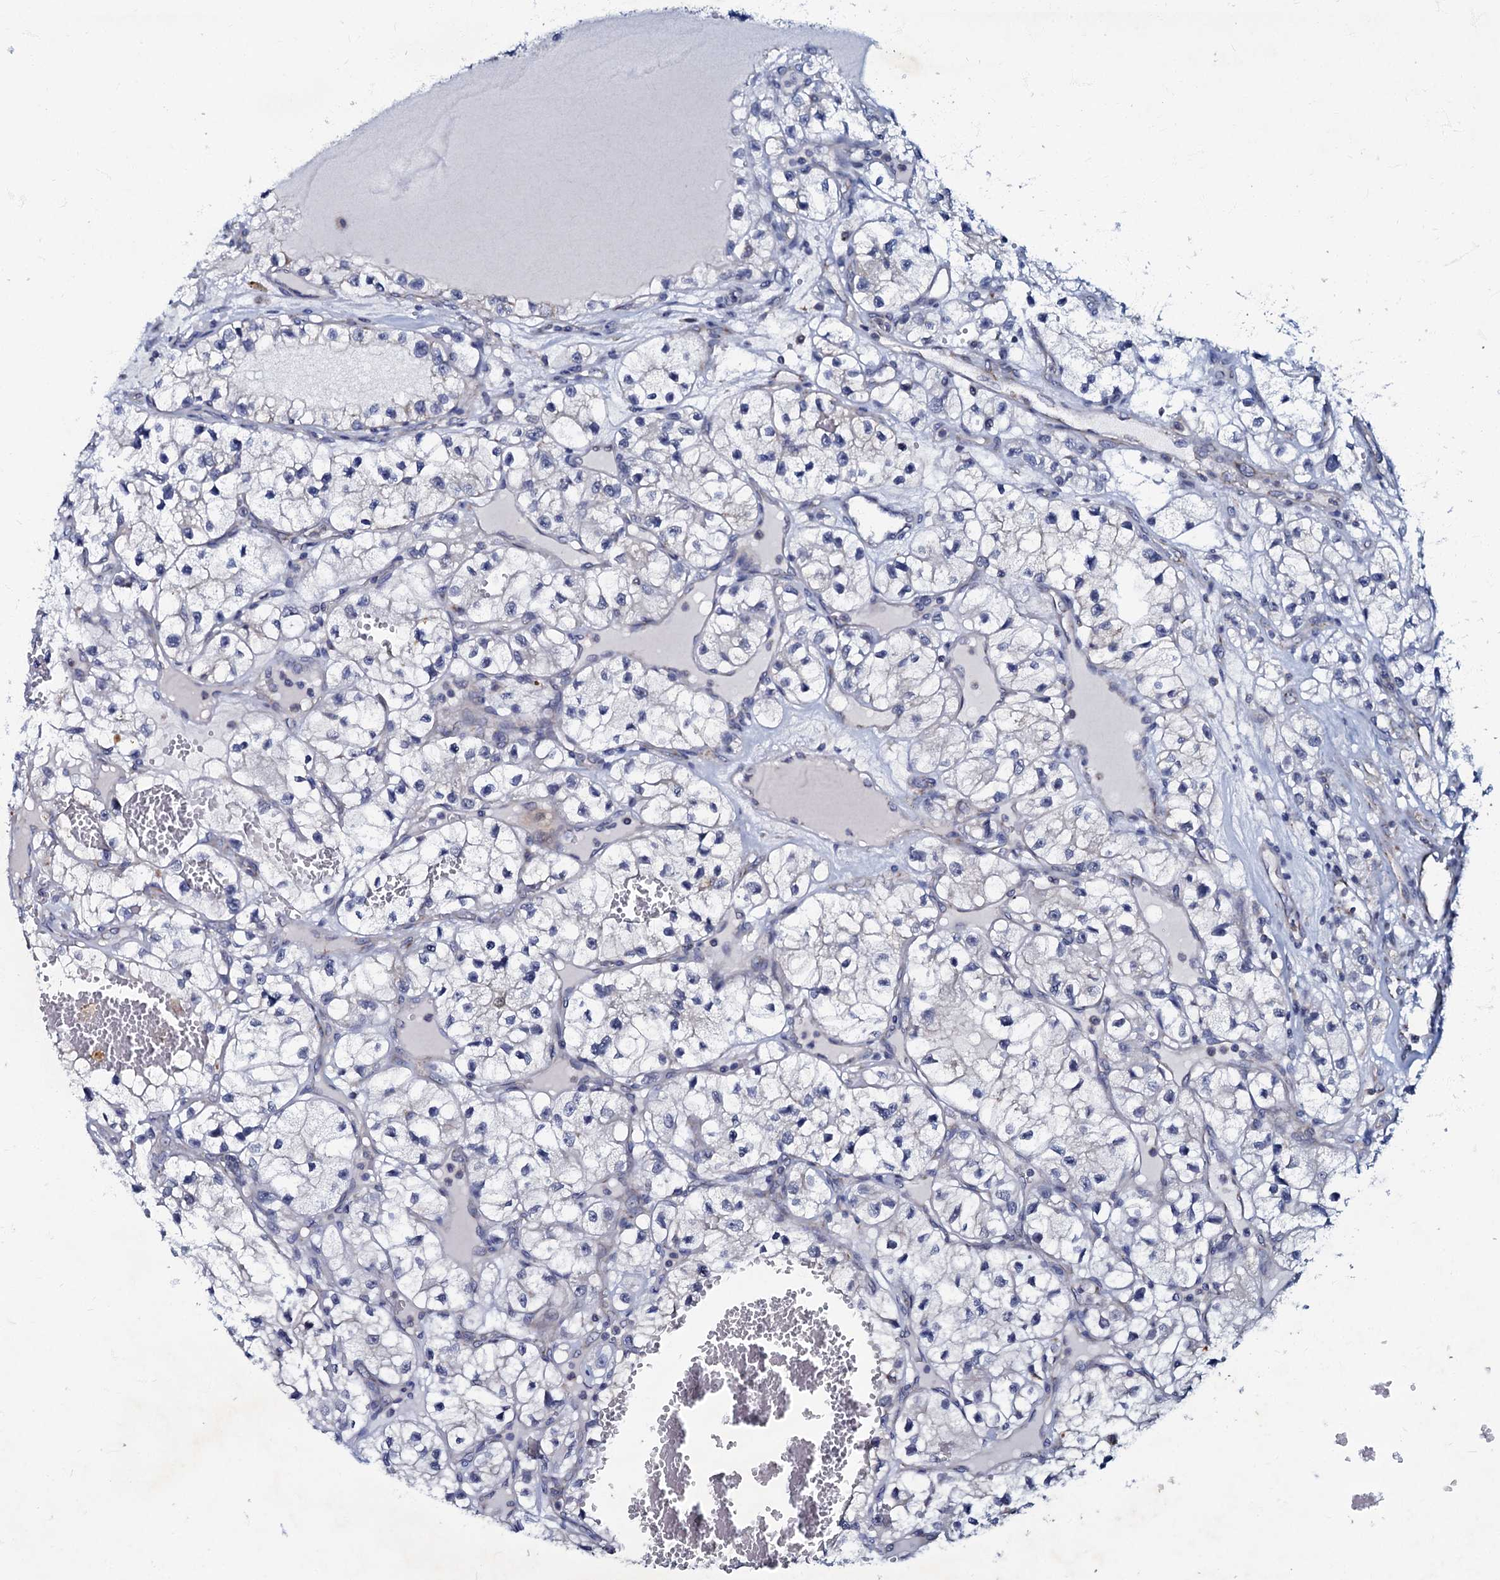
{"staining": {"intensity": "negative", "quantity": "none", "location": "none"}, "tissue": "renal cancer", "cell_type": "Tumor cells", "image_type": "cancer", "snomed": [{"axis": "morphology", "description": "Adenocarcinoma, NOS"}, {"axis": "topography", "description": "Kidney"}], "caption": "An IHC micrograph of renal adenocarcinoma is shown. There is no staining in tumor cells of renal adenocarcinoma. (Brightfield microscopy of DAB immunohistochemistry at high magnification).", "gene": "MRPL51", "patient": {"sex": "female", "age": 57}}